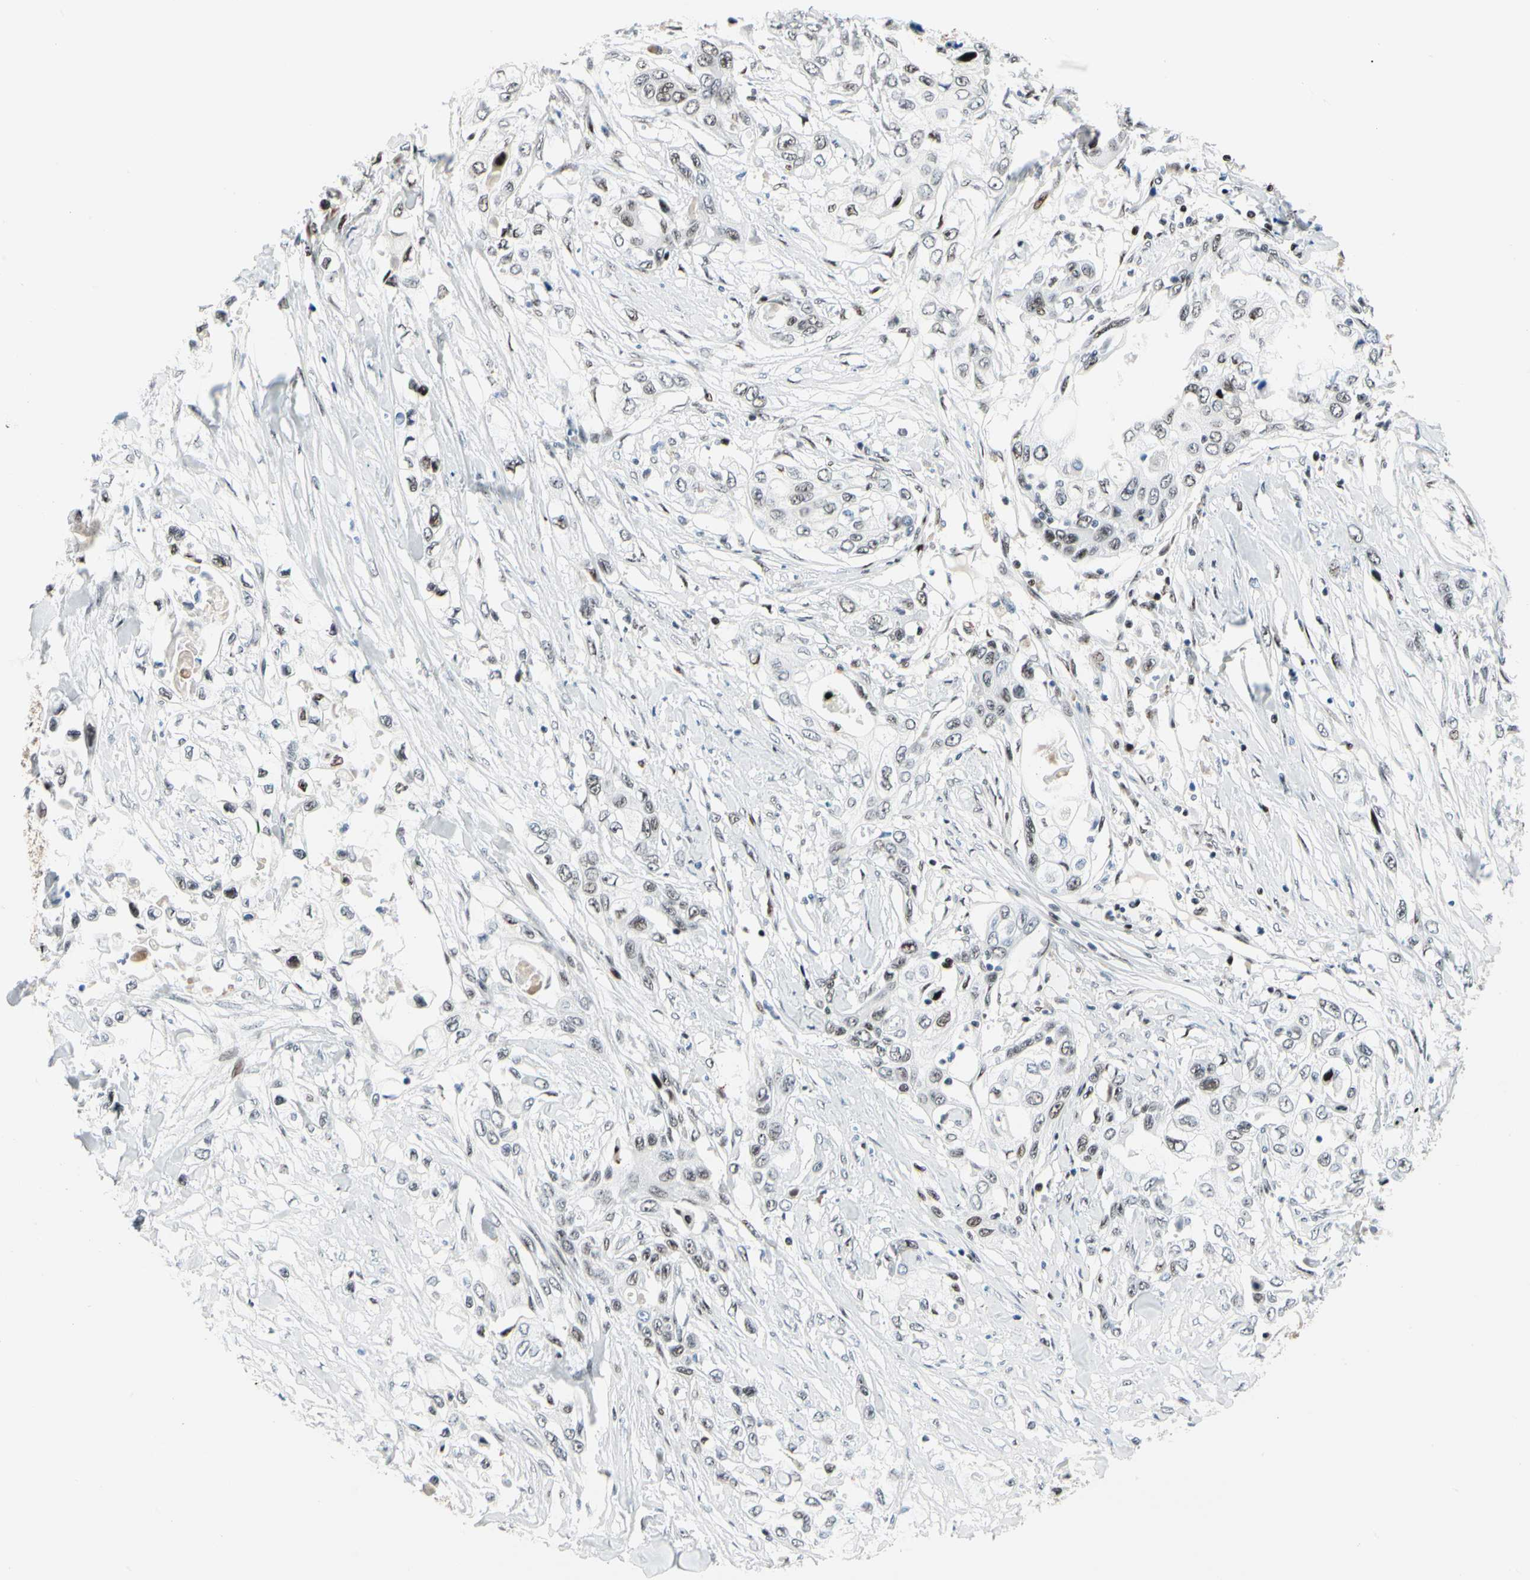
{"staining": {"intensity": "weak", "quantity": "25%-75%", "location": "nuclear"}, "tissue": "pancreatic cancer", "cell_type": "Tumor cells", "image_type": "cancer", "snomed": [{"axis": "morphology", "description": "Adenocarcinoma, NOS"}, {"axis": "topography", "description": "Pancreas"}], "caption": "Immunohistochemical staining of human pancreatic cancer (adenocarcinoma) shows low levels of weak nuclear protein expression in approximately 25%-75% of tumor cells.", "gene": "FOXO3", "patient": {"sex": "female", "age": 70}}